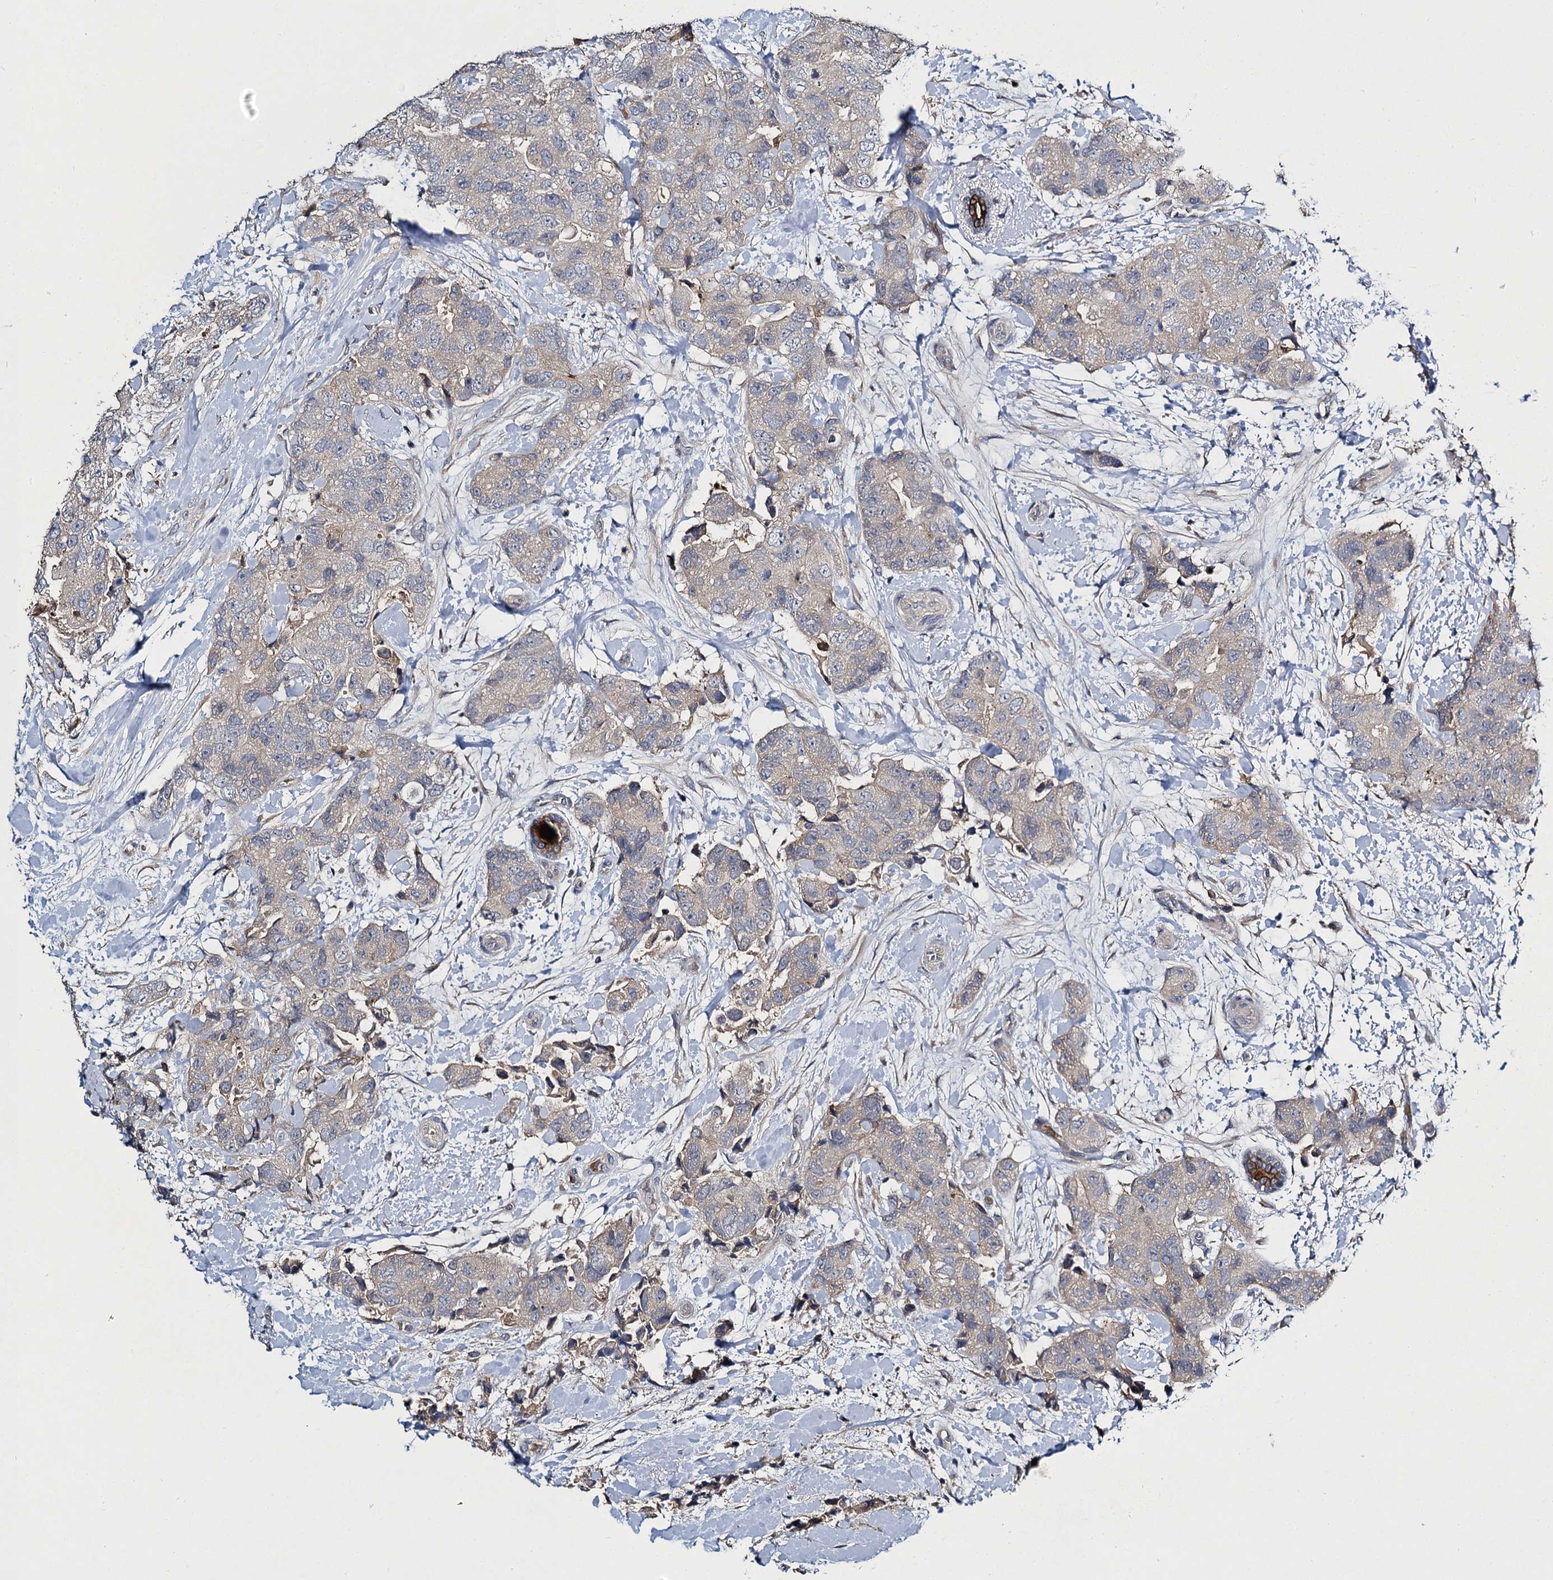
{"staining": {"intensity": "negative", "quantity": "none", "location": "none"}, "tissue": "breast cancer", "cell_type": "Tumor cells", "image_type": "cancer", "snomed": [{"axis": "morphology", "description": "Duct carcinoma"}, {"axis": "topography", "description": "Breast"}], "caption": "Breast infiltrating ductal carcinoma was stained to show a protein in brown. There is no significant expression in tumor cells.", "gene": "SLC11A2", "patient": {"sex": "female", "age": 62}}